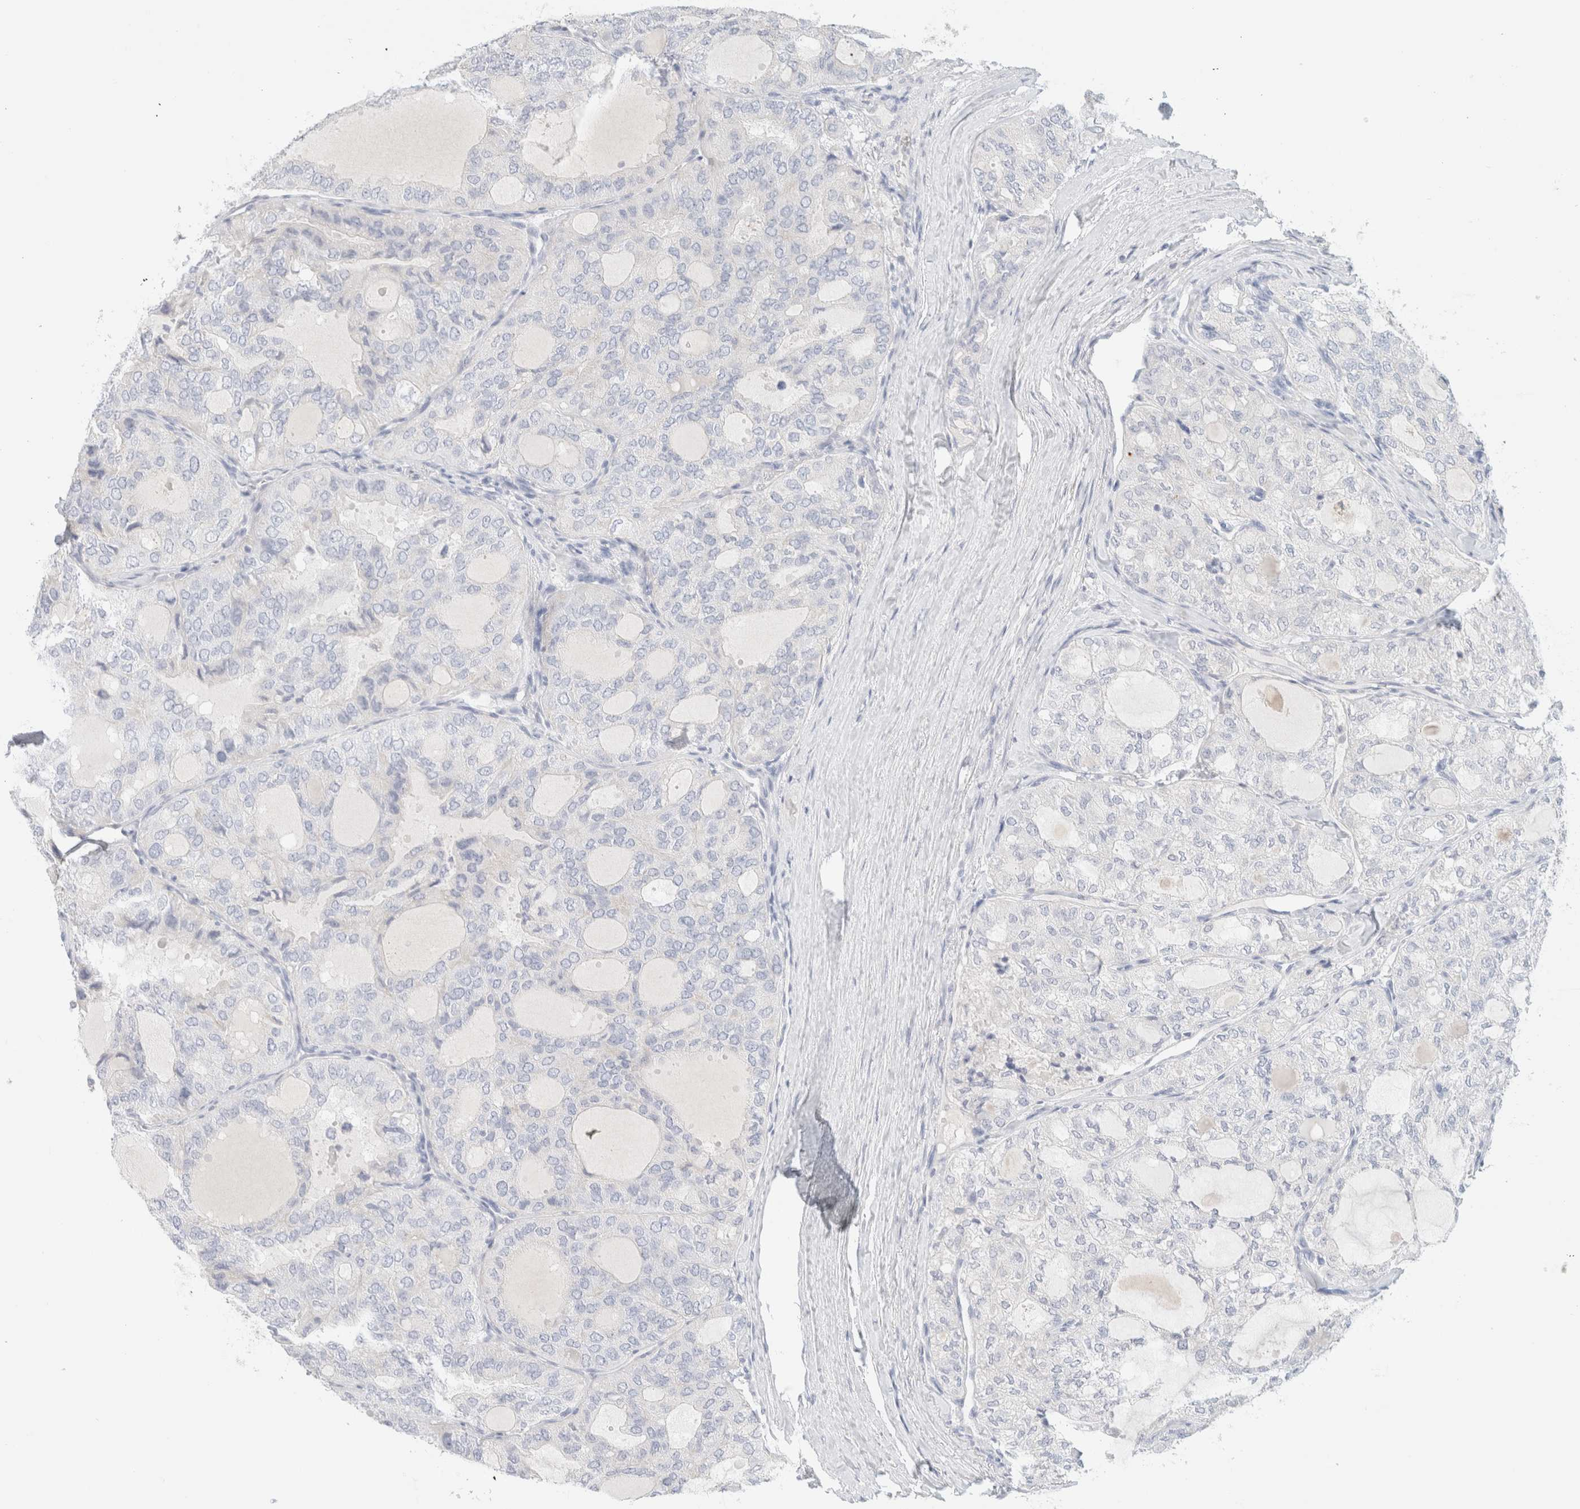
{"staining": {"intensity": "negative", "quantity": "none", "location": "none"}, "tissue": "thyroid cancer", "cell_type": "Tumor cells", "image_type": "cancer", "snomed": [{"axis": "morphology", "description": "Follicular adenoma carcinoma, NOS"}, {"axis": "topography", "description": "Thyroid gland"}], "caption": "Tumor cells are negative for brown protein staining in follicular adenoma carcinoma (thyroid).", "gene": "HEXD", "patient": {"sex": "male", "age": 75}}